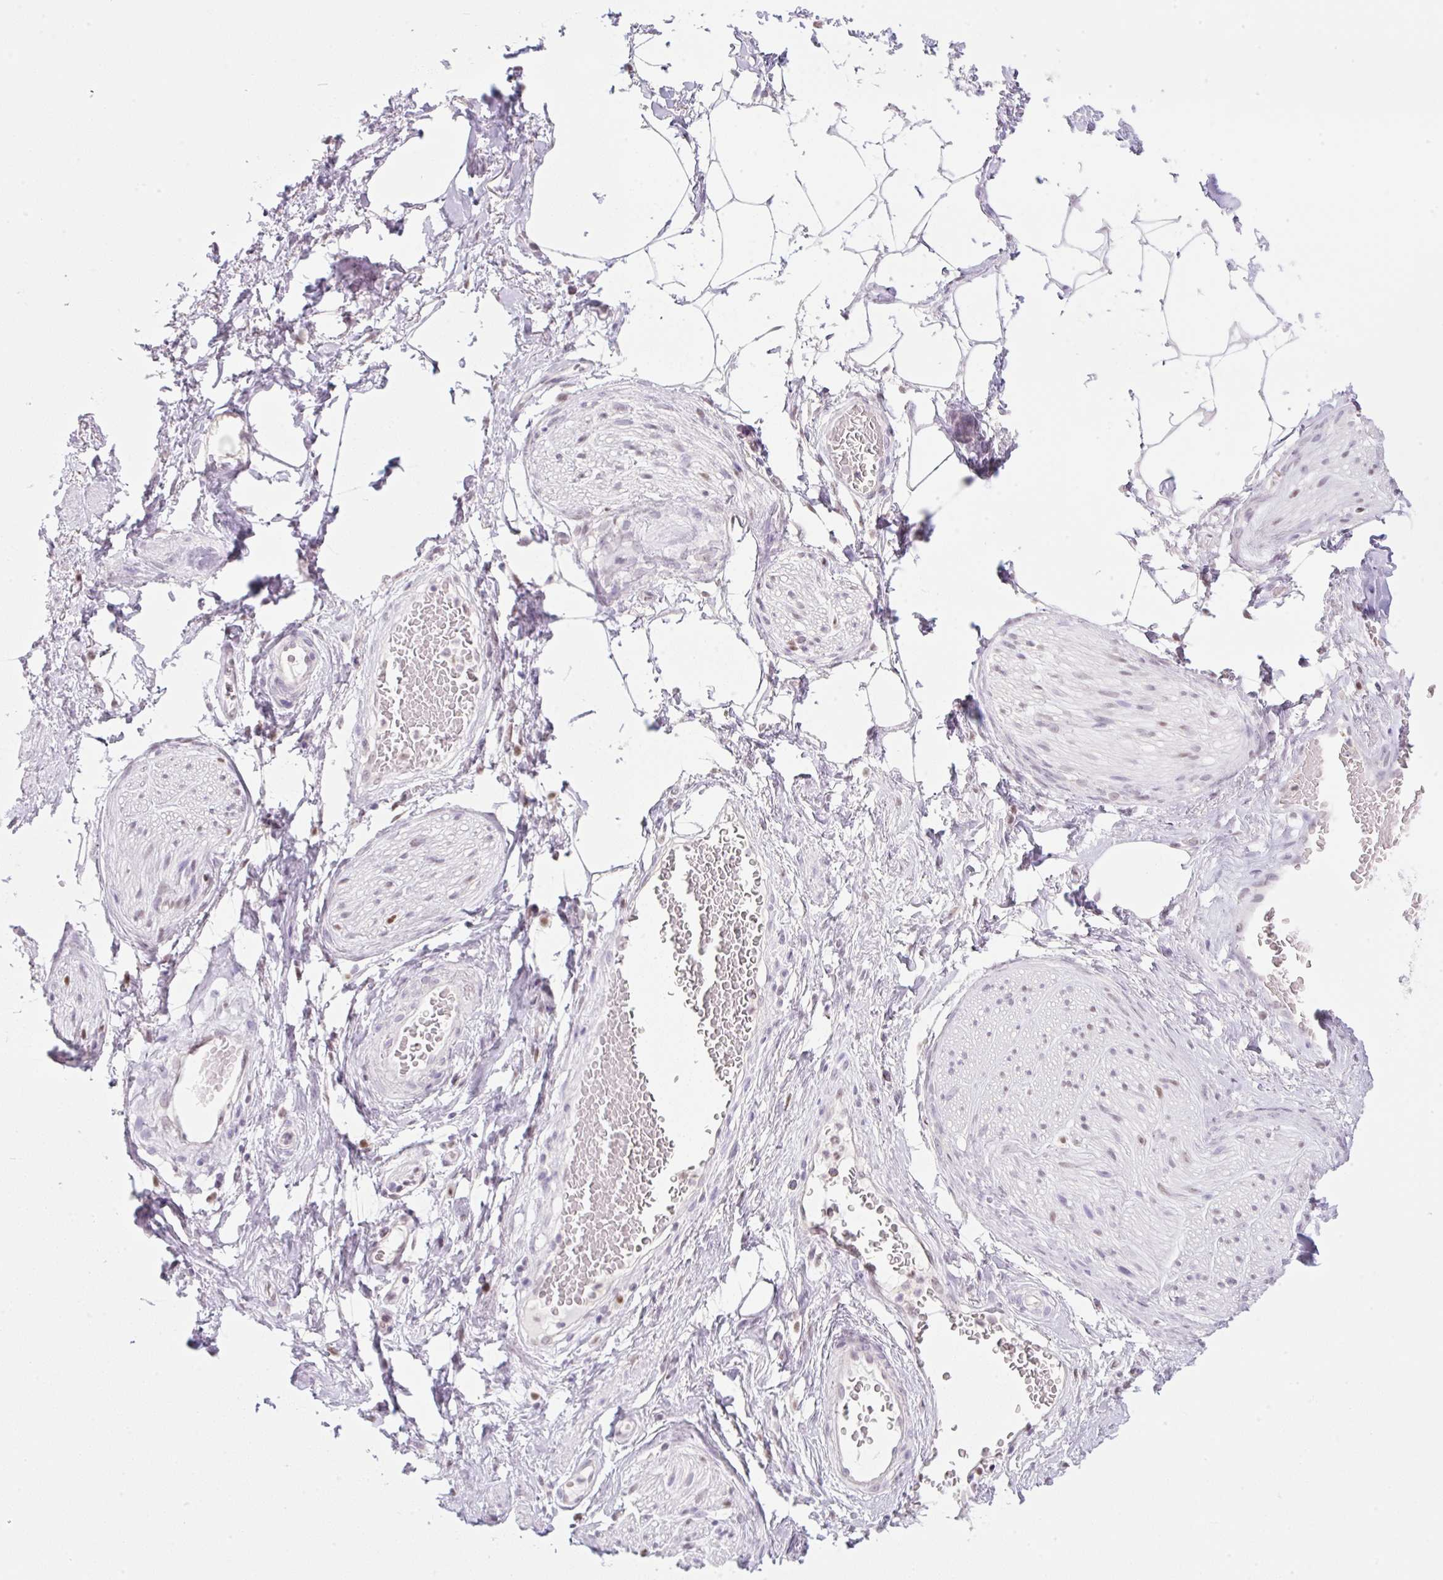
{"staining": {"intensity": "negative", "quantity": "none", "location": "none"}, "tissue": "adipose tissue", "cell_type": "Adipocytes", "image_type": "normal", "snomed": [{"axis": "morphology", "description": "Normal tissue, NOS"}, {"axis": "topography", "description": "Vagina"}, {"axis": "topography", "description": "Peripheral nerve tissue"}], "caption": "Immunohistochemical staining of unremarkable human adipose tissue exhibits no significant expression in adipocytes.", "gene": "TLE3", "patient": {"sex": "female", "age": 71}}